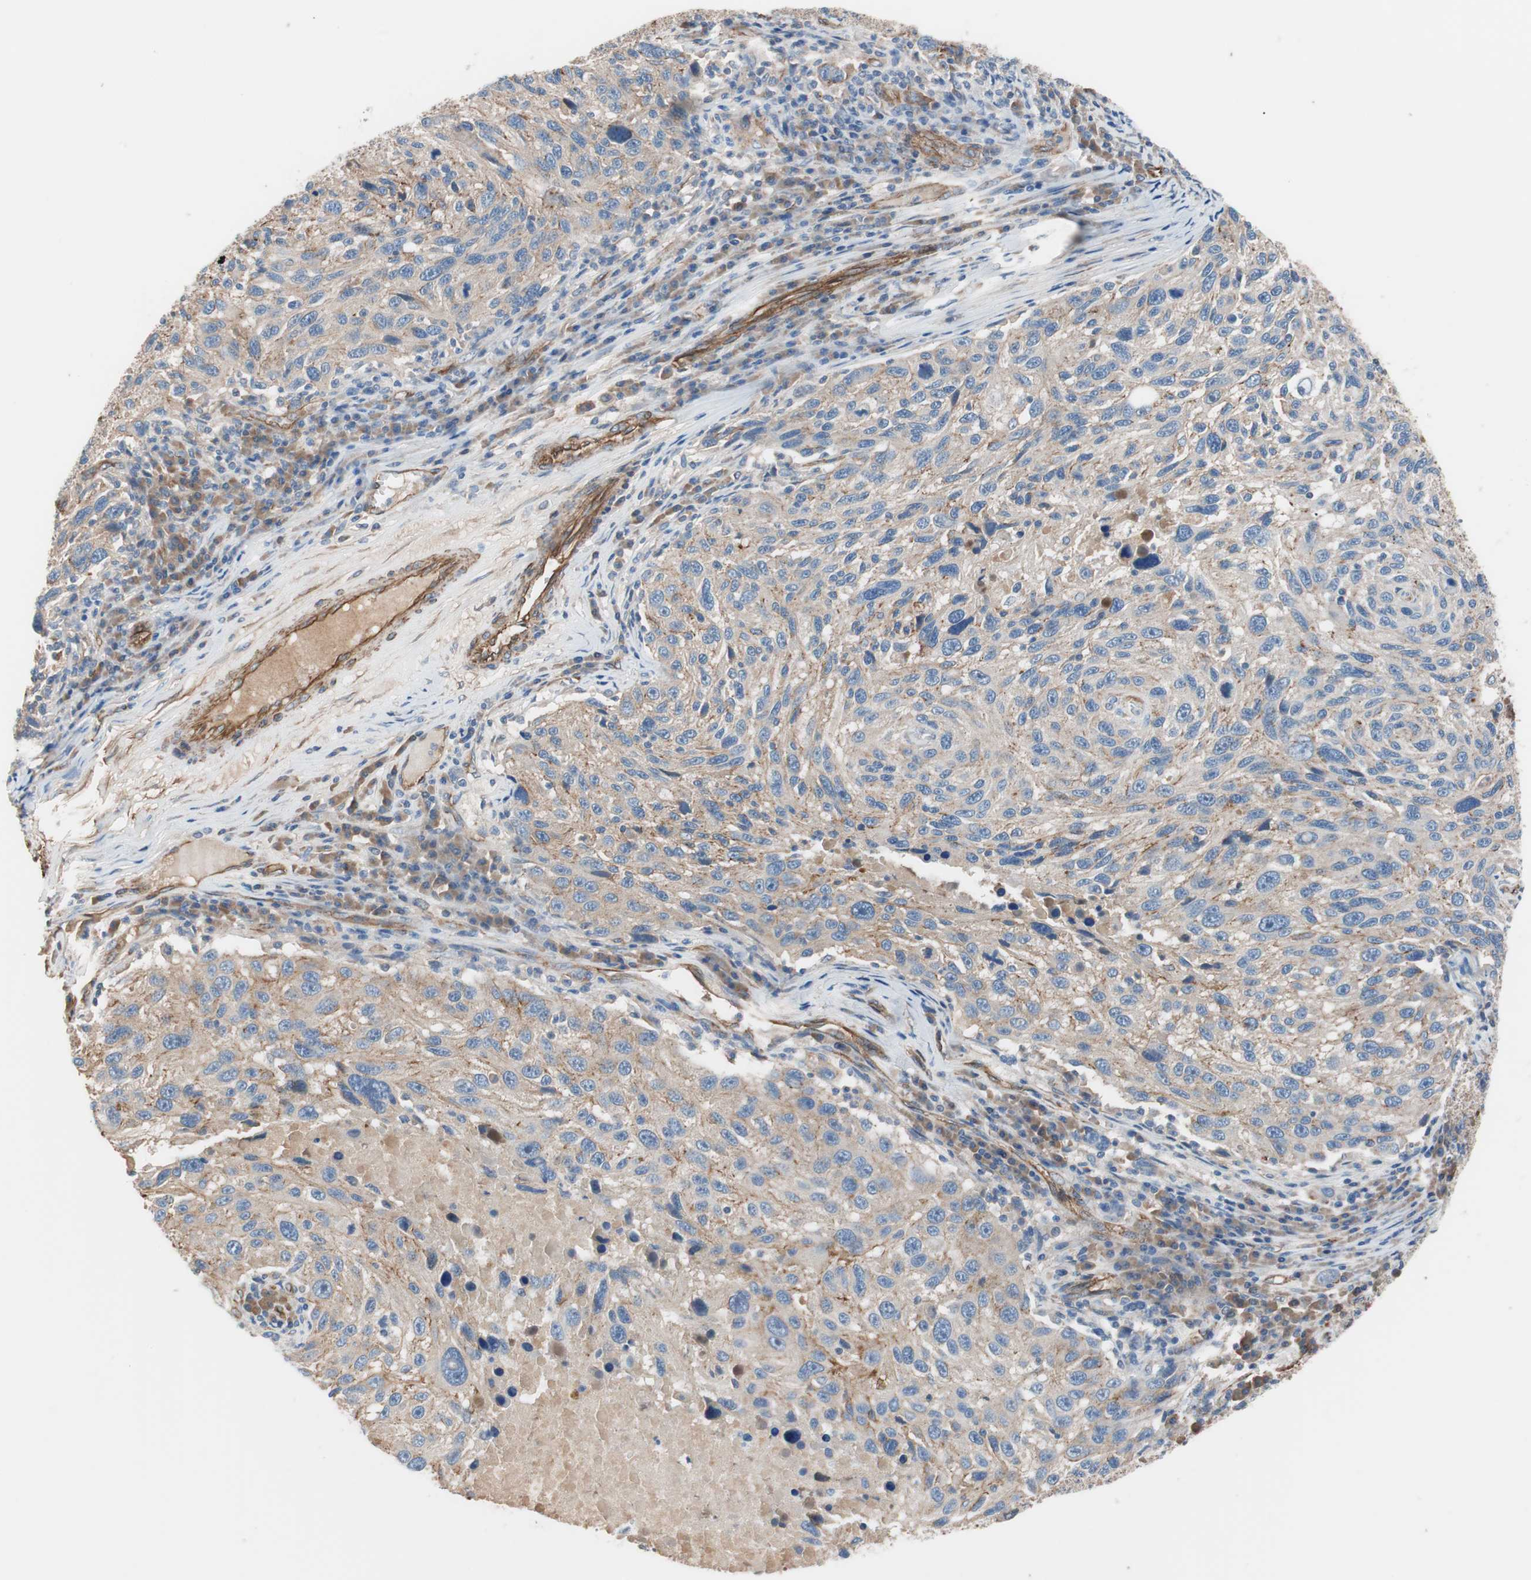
{"staining": {"intensity": "negative", "quantity": "none", "location": "none"}, "tissue": "melanoma", "cell_type": "Tumor cells", "image_type": "cancer", "snomed": [{"axis": "morphology", "description": "Malignant melanoma, NOS"}, {"axis": "topography", "description": "Skin"}], "caption": "The photomicrograph reveals no staining of tumor cells in malignant melanoma.", "gene": "SPINT1", "patient": {"sex": "male", "age": 53}}